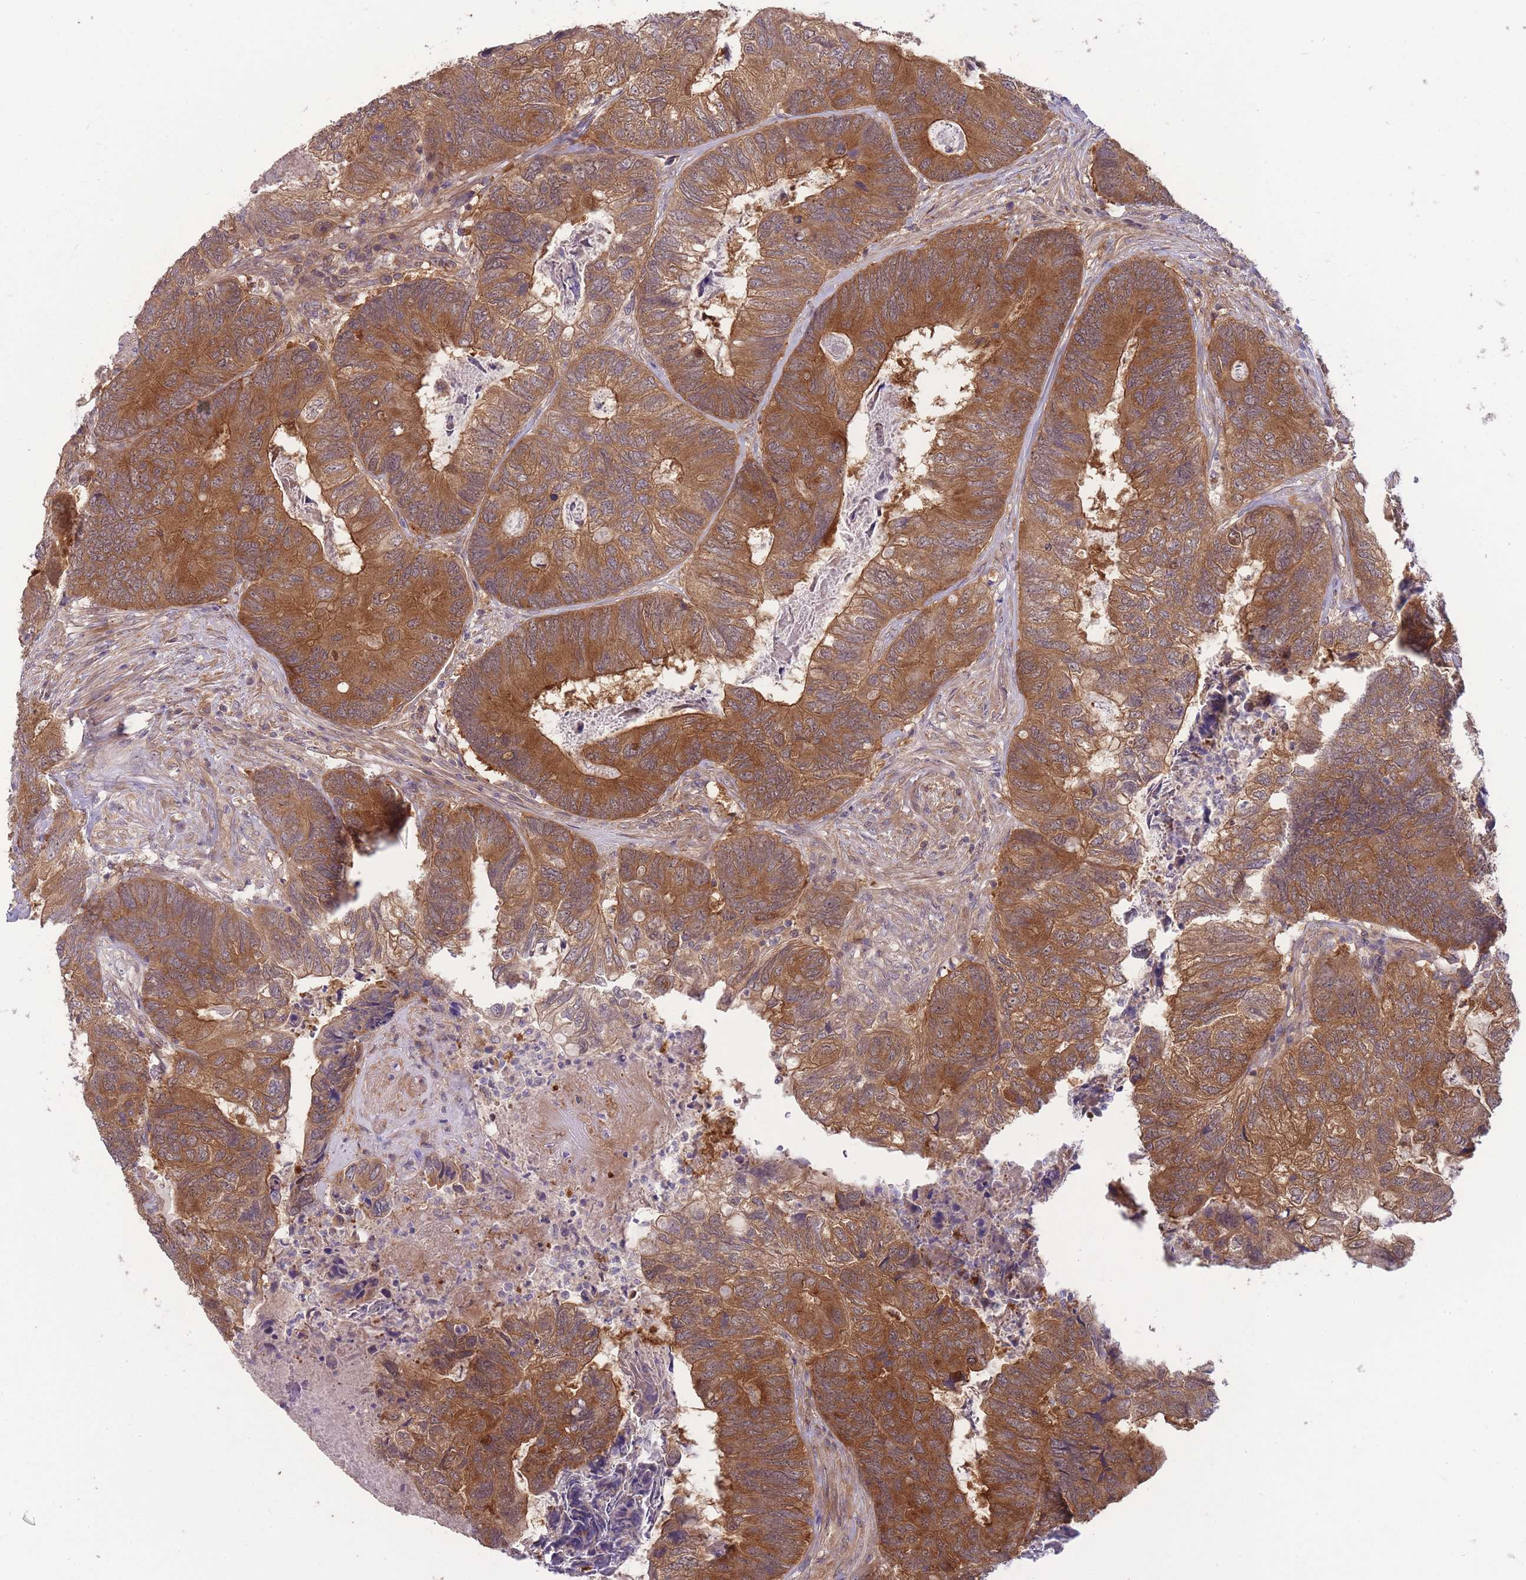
{"staining": {"intensity": "moderate", "quantity": ">75%", "location": "cytoplasmic/membranous"}, "tissue": "colorectal cancer", "cell_type": "Tumor cells", "image_type": "cancer", "snomed": [{"axis": "morphology", "description": "Adenocarcinoma, NOS"}, {"axis": "topography", "description": "Colon"}], "caption": "A micrograph of adenocarcinoma (colorectal) stained for a protein exhibits moderate cytoplasmic/membranous brown staining in tumor cells.", "gene": "PFDN6", "patient": {"sex": "female", "age": 67}}